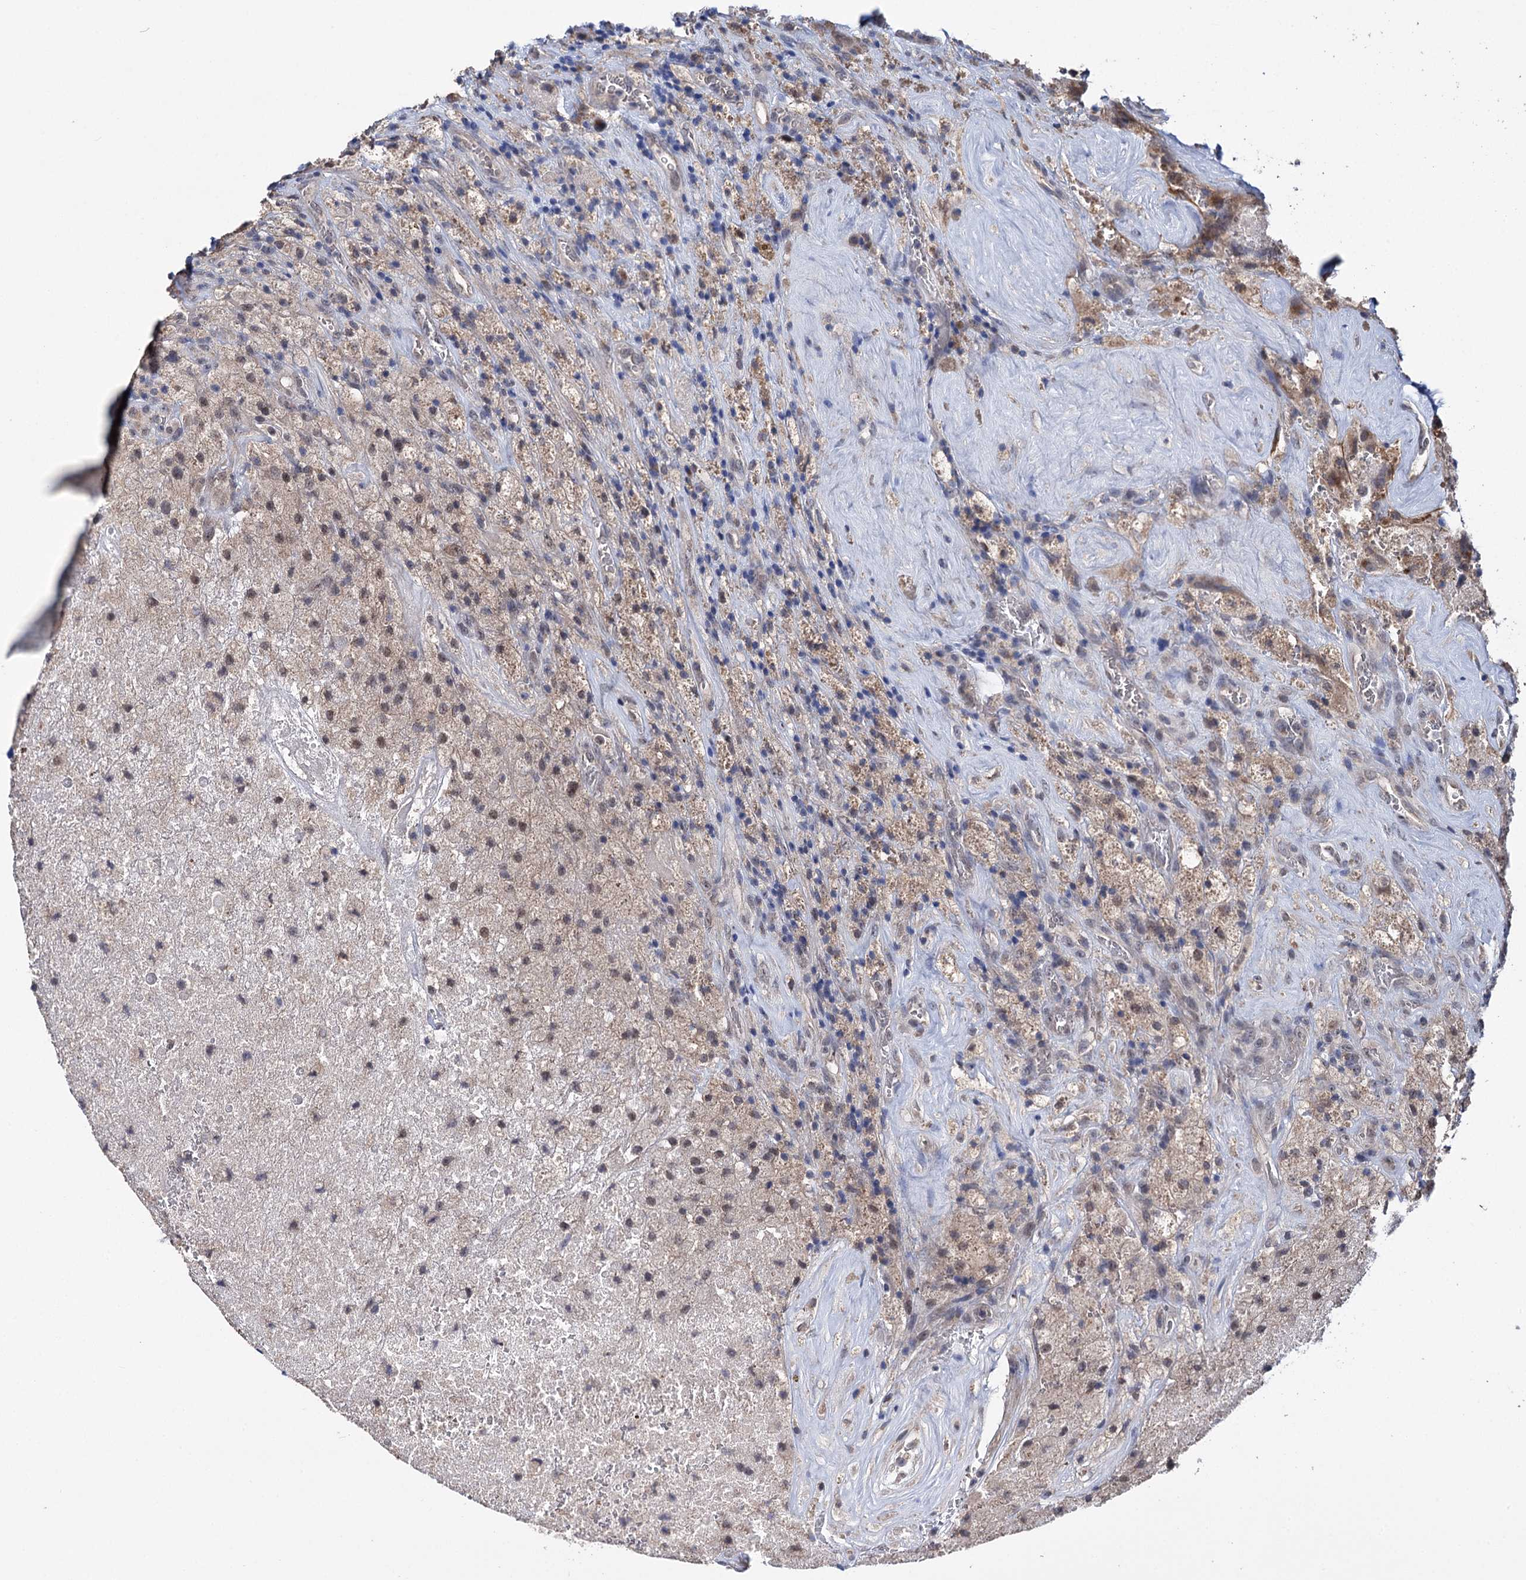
{"staining": {"intensity": "moderate", "quantity": "25%-75%", "location": "cytoplasmic/membranous,nuclear"}, "tissue": "glioma", "cell_type": "Tumor cells", "image_type": "cancer", "snomed": [{"axis": "morphology", "description": "Glioma, malignant, High grade"}, {"axis": "topography", "description": "Brain"}], "caption": "Human malignant high-grade glioma stained for a protein (brown) demonstrates moderate cytoplasmic/membranous and nuclear positive expression in approximately 25%-75% of tumor cells.", "gene": "CLPB", "patient": {"sex": "male", "age": 69}}